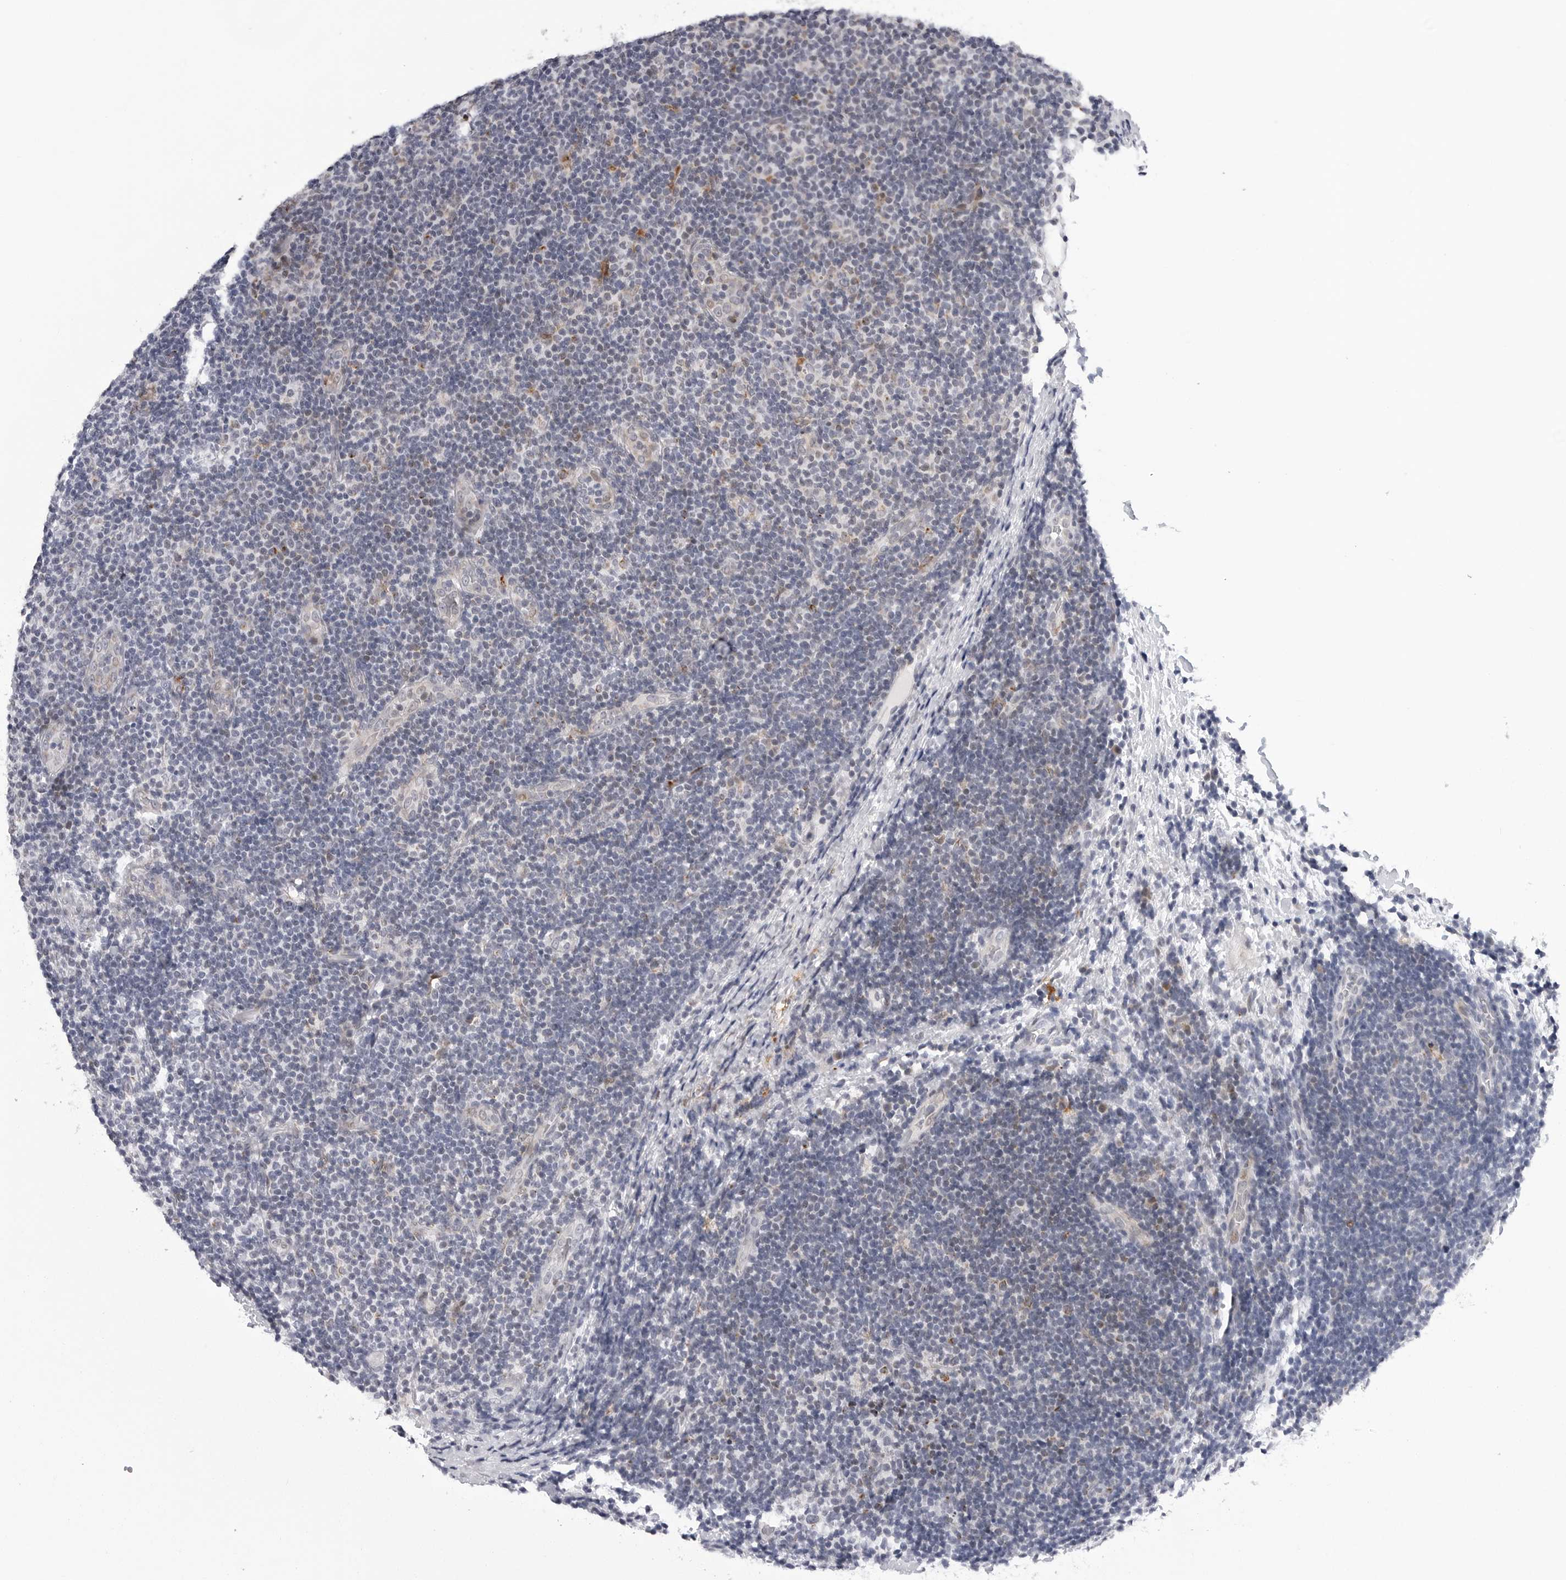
{"staining": {"intensity": "negative", "quantity": "none", "location": "none"}, "tissue": "lymphoma", "cell_type": "Tumor cells", "image_type": "cancer", "snomed": [{"axis": "morphology", "description": "Malignant lymphoma, non-Hodgkin's type, Low grade"}, {"axis": "topography", "description": "Lymph node"}], "caption": "Tumor cells are negative for protein expression in human lymphoma.", "gene": "CDK20", "patient": {"sex": "male", "age": 83}}